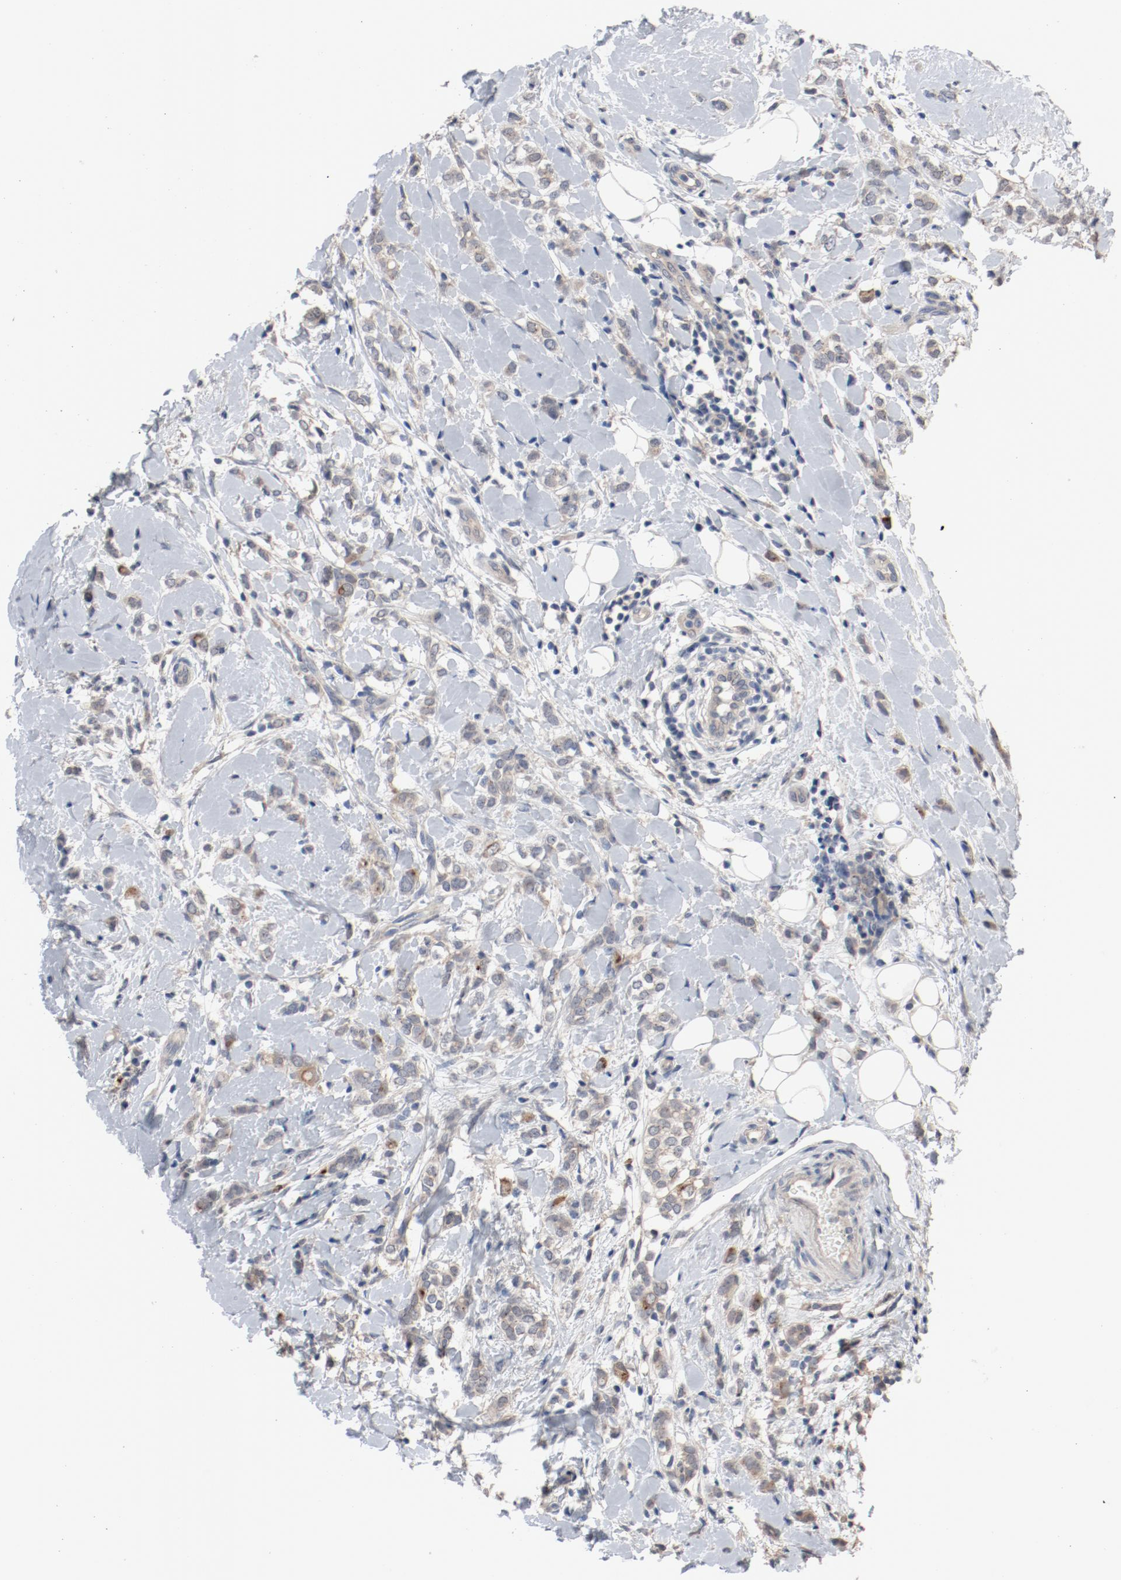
{"staining": {"intensity": "weak", "quantity": ">75%", "location": "cytoplasmic/membranous"}, "tissue": "breast cancer", "cell_type": "Tumor cells", "image_type": "cancer", "snomed": [{"axis": "morphology", "description": "Normal tissue, NOS"}, {"axis": "morphology", "description": "Lobular carcinoma"}, {"axis": "topography", "description": "Breast"}], "caption": "A brown stain shows weak cytoplasmic/membranous staining of a protein in human lobular carcinoma (breast) tumor cells. The staining was performed using DAB (3,3'-diaminobenzidine) to visualize the protein expression in brown, while the nuclei were stained in blue with hematoxylin (Magnification: 20x).", "gene": "DNAL4", "patient": {"sex": "female", "age": 47}}